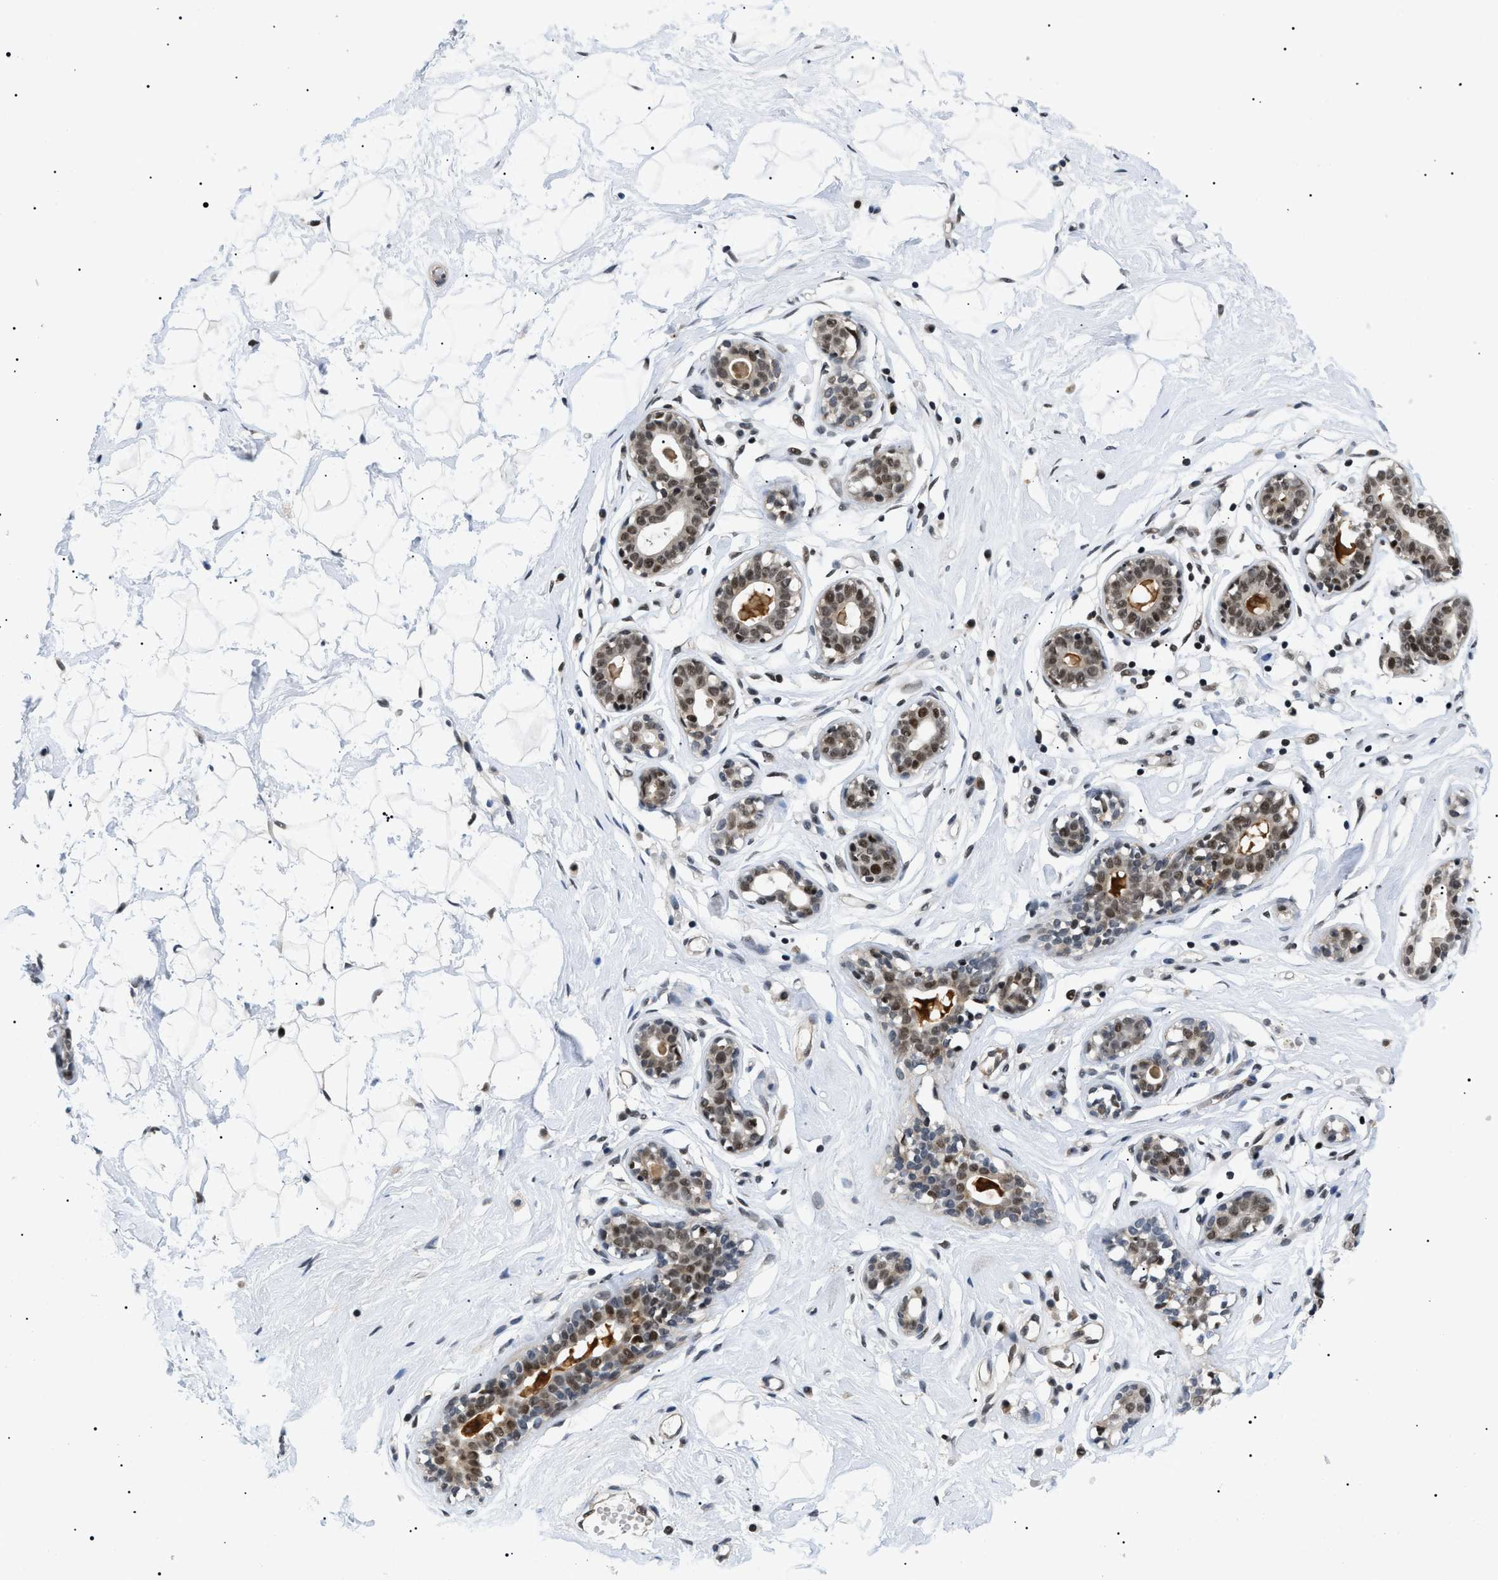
{"staining": {"intensity": "weak", "quantity": "25%-75%", "location": "nuclear"}, "tissue": "breast", "cell_type": "Adipocytes", "image_type": "normal", "snomed": [{"axis": "morphology", "description": "Normal tissue, NOS"}, {"axis": "topography", "description": "Breast"}], "caption": "A high-resolution photomicrograph shows immunohistochemistry (IHC) staining of benign breast, which reveals weak nuclear staining in approximately 25%-75% of adipocytes.", "gene": "RBM15", "patient": {"sex": "female", "age": 23}}